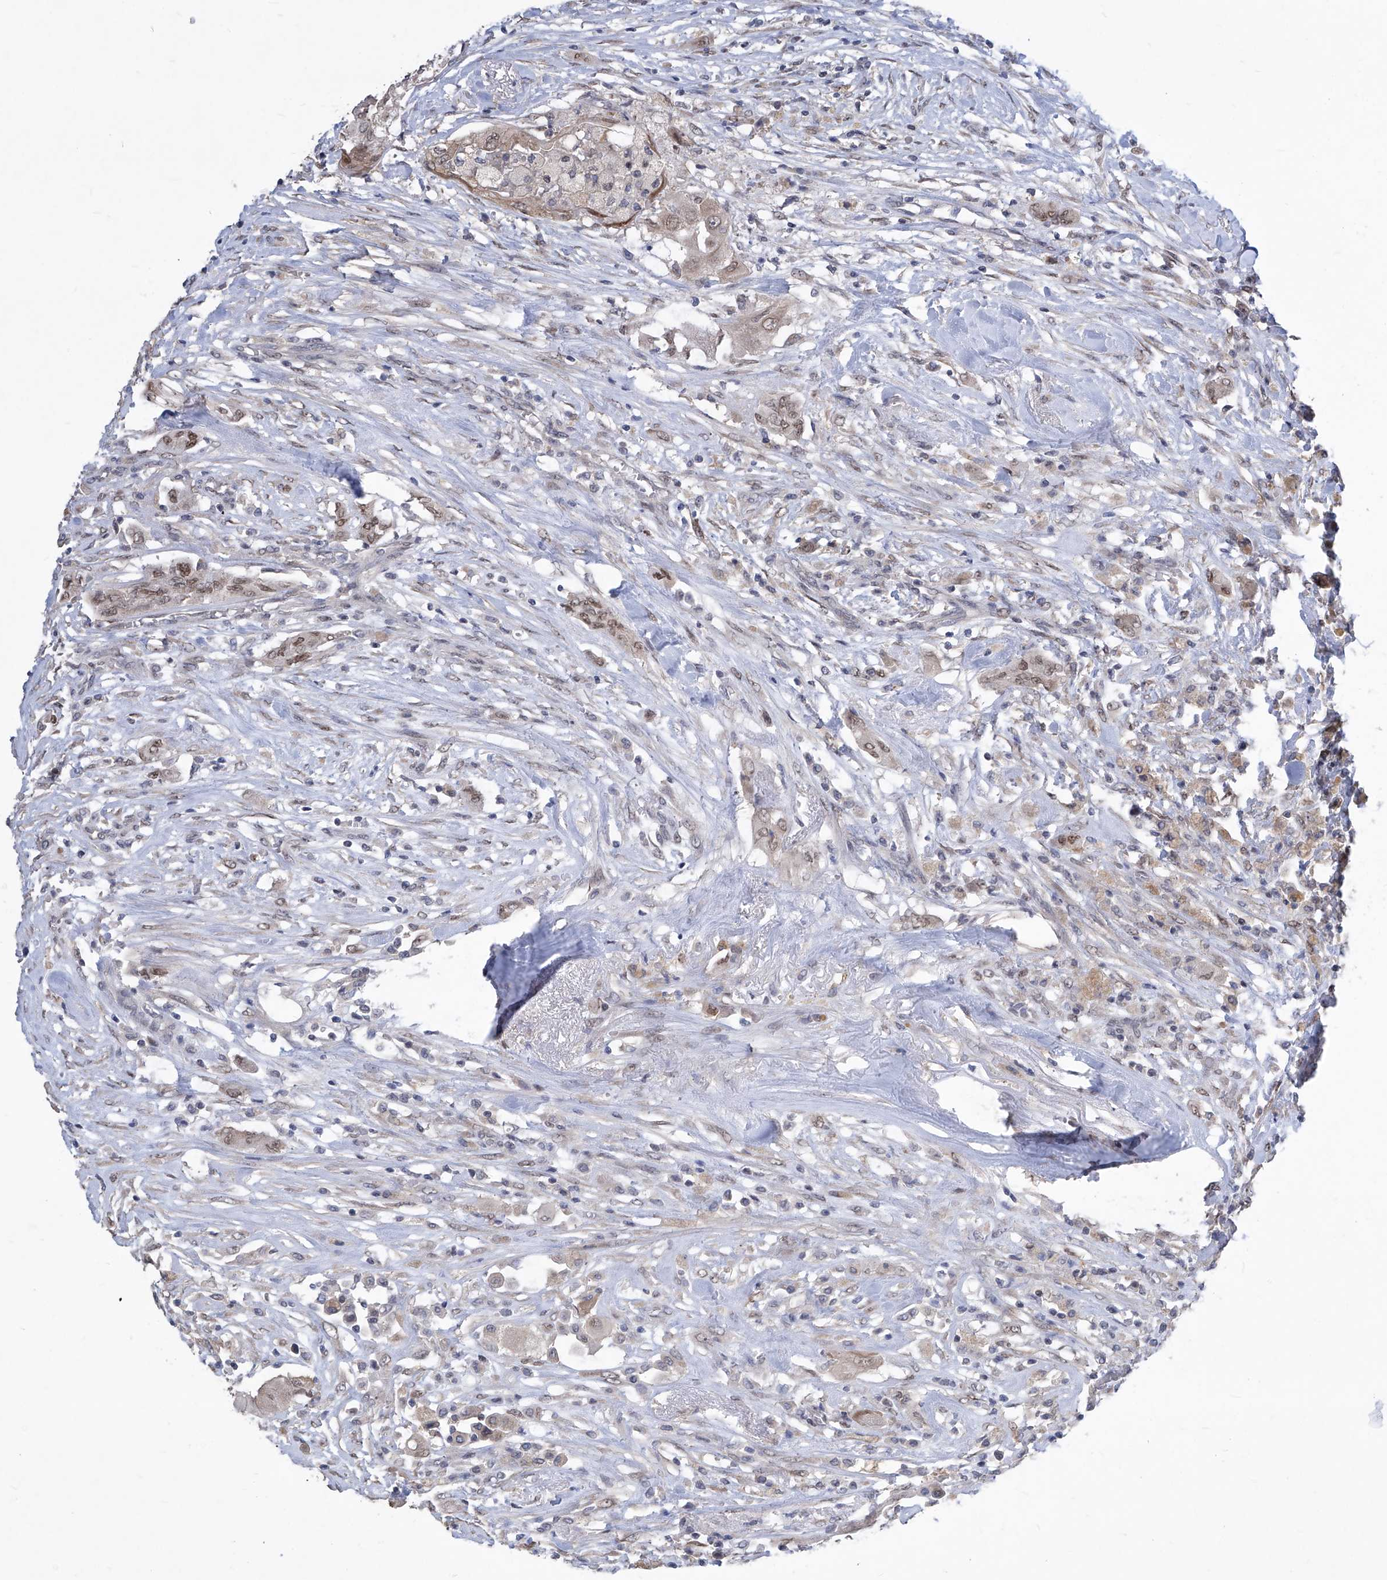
{"staining": {"intensity": "weak", "quantity": "25%-75%", "location": "cytoplasmic/membranous,nuclear"}, "tissue": "thyroid cancer", "cell_type": "Tumor cells", "image_type": "cancer", "snomed": [{"axis": "morphology", "description": "Papillary adenocarcinoma, NOS"}, {"axis": "topography", "description": "Thyroid gland"}], "caption": "Protein expression analysis of human thyroid cancer reveals weak cytoplasmic/membranous and nuclear positivity in approximately 25%-75% of tumor cells. (Stains: DAB in brown, nuclei in blue, Microscopy: brightfield microscopy at high magnification).", "gene": "CETN2", "patient": {"sex": "female", "age": 59}}